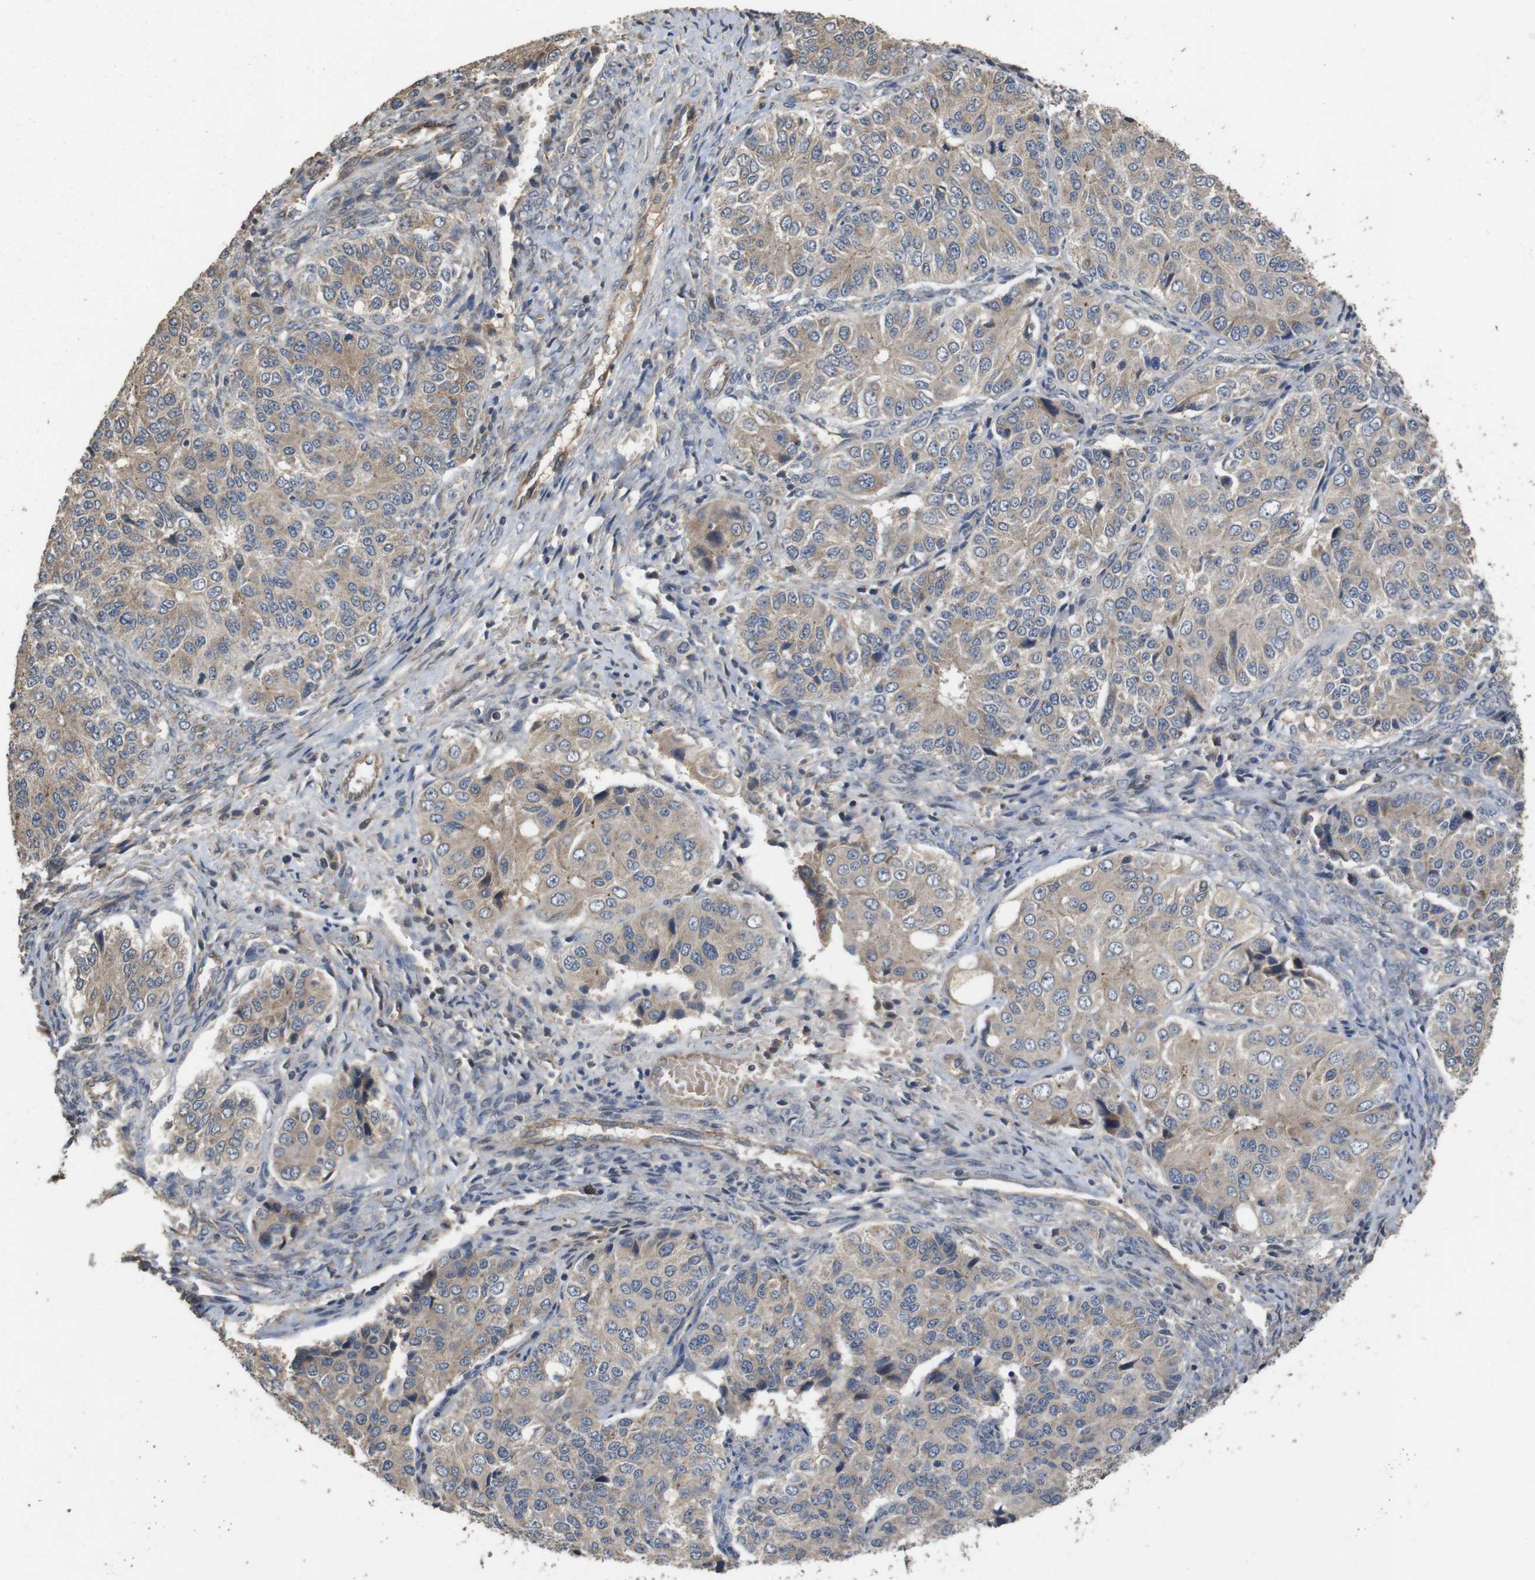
{"staining": {"intensity": "weak", "quantity": ">75%", "location": "cytoplasmic/membranous"}, "tissue": "ovarian cancer", "cell_type": "Tumor cells", "image_type": "cancer", "snomed": [{"axis": "morphology", "description": "Carcinoma, endometroid"}, {"axis": "topography", "description": "Ovary"}], "caption": "Human ovarian endometroid carcinoma stained for a protein (brown) shows weak cytoplasmic/membranous positive positivity in about >75% of tumor cells.", "gene": "PCDHB10", "patient": {"sex": "female", "age": 51}}